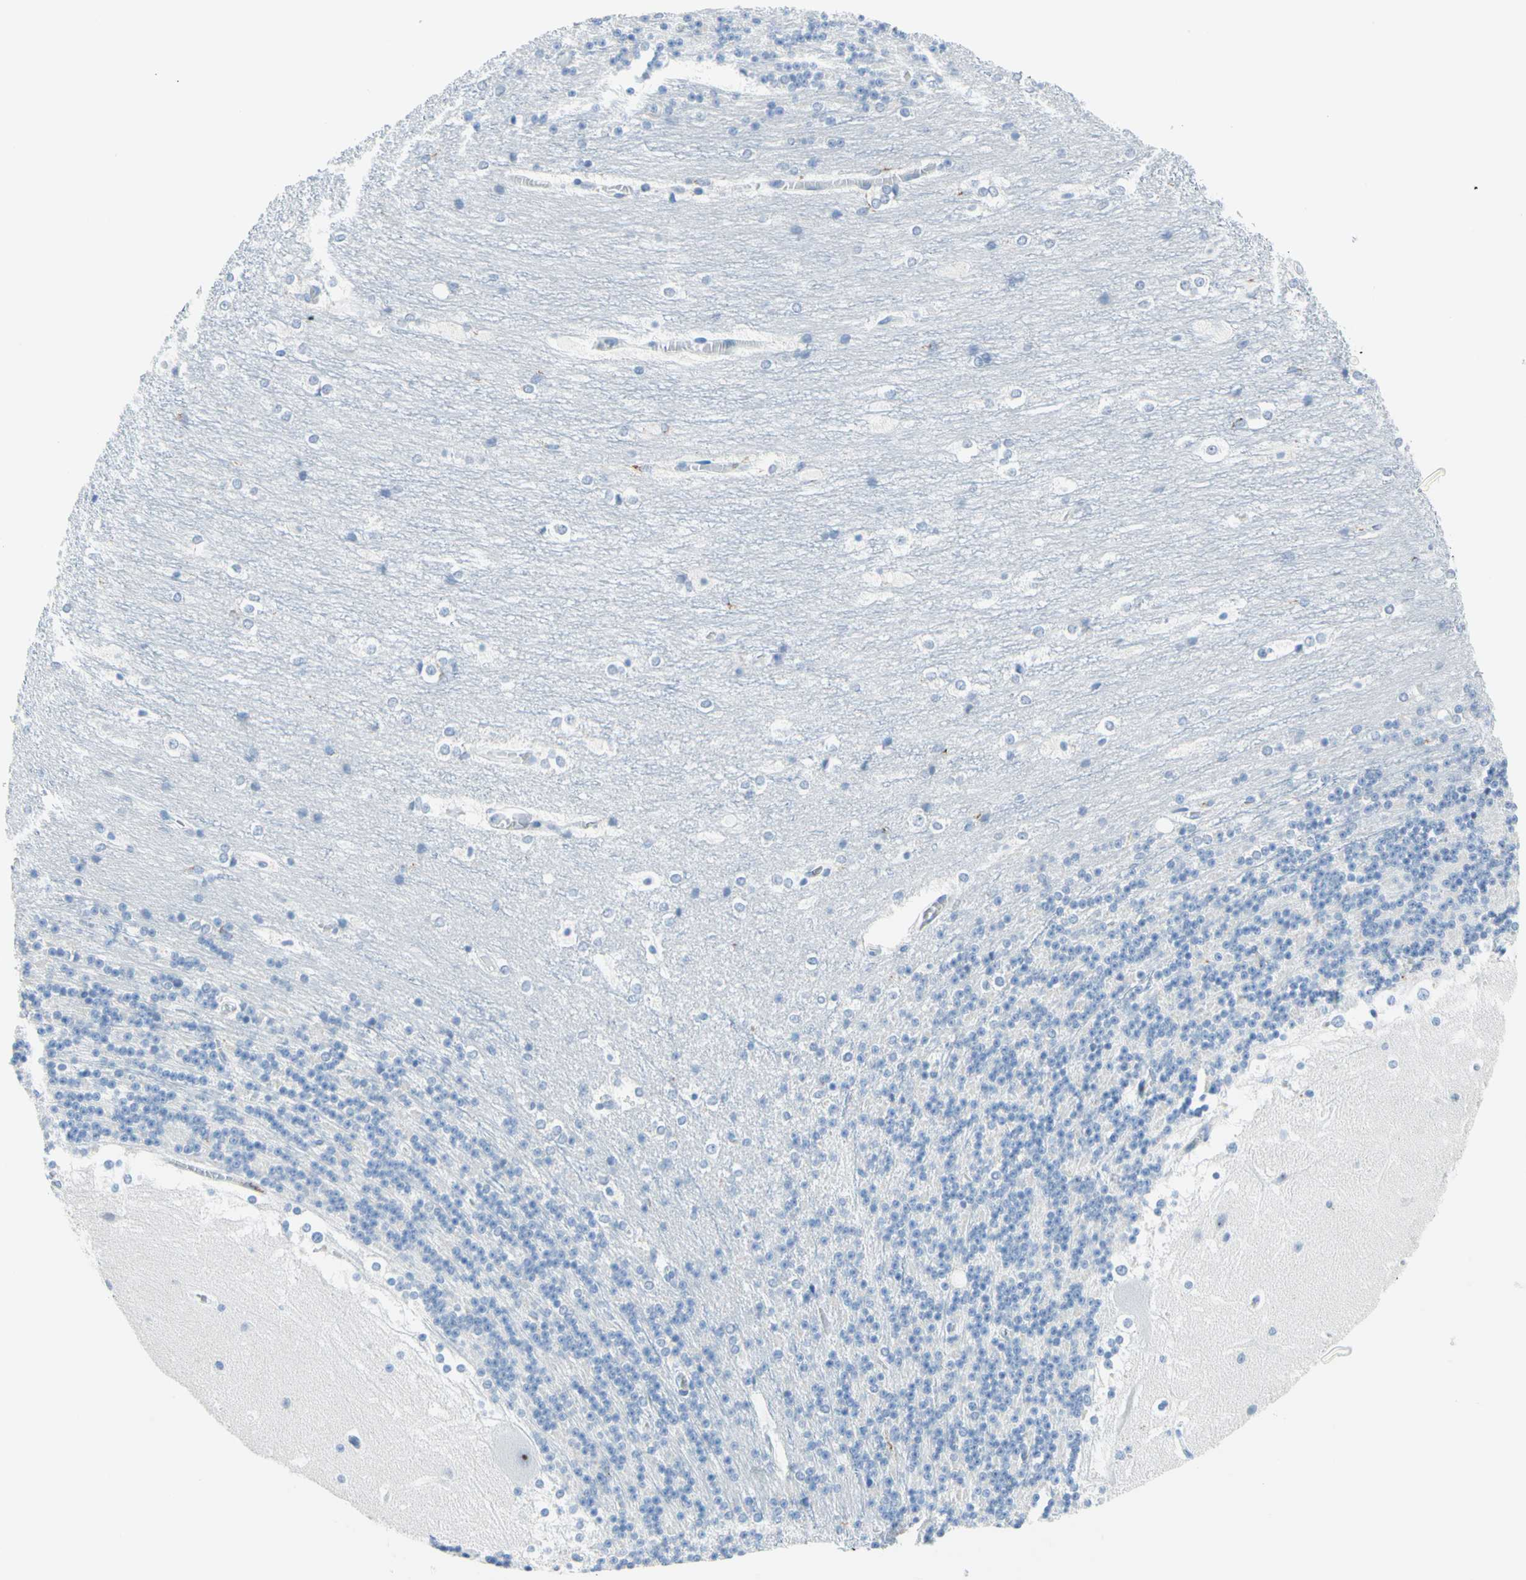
{"staining": {"intensity": "negative", "quantity": "none", "location": "none"}, "tissue": "cerebellum", "cell_type": "Cells in granular layer", "image_type": "normal", "snomed": [{"axis": "morphology", "description": "Normal tissue, NOS"}, {"axis": "topography", "description": "Cerebellum"}], "caption": "Cells in granular layer show no significant positivity in unremarkable cerebellum.", "gene": "CYSLTR1", "patient": {"sex": "female", "age": 19}}